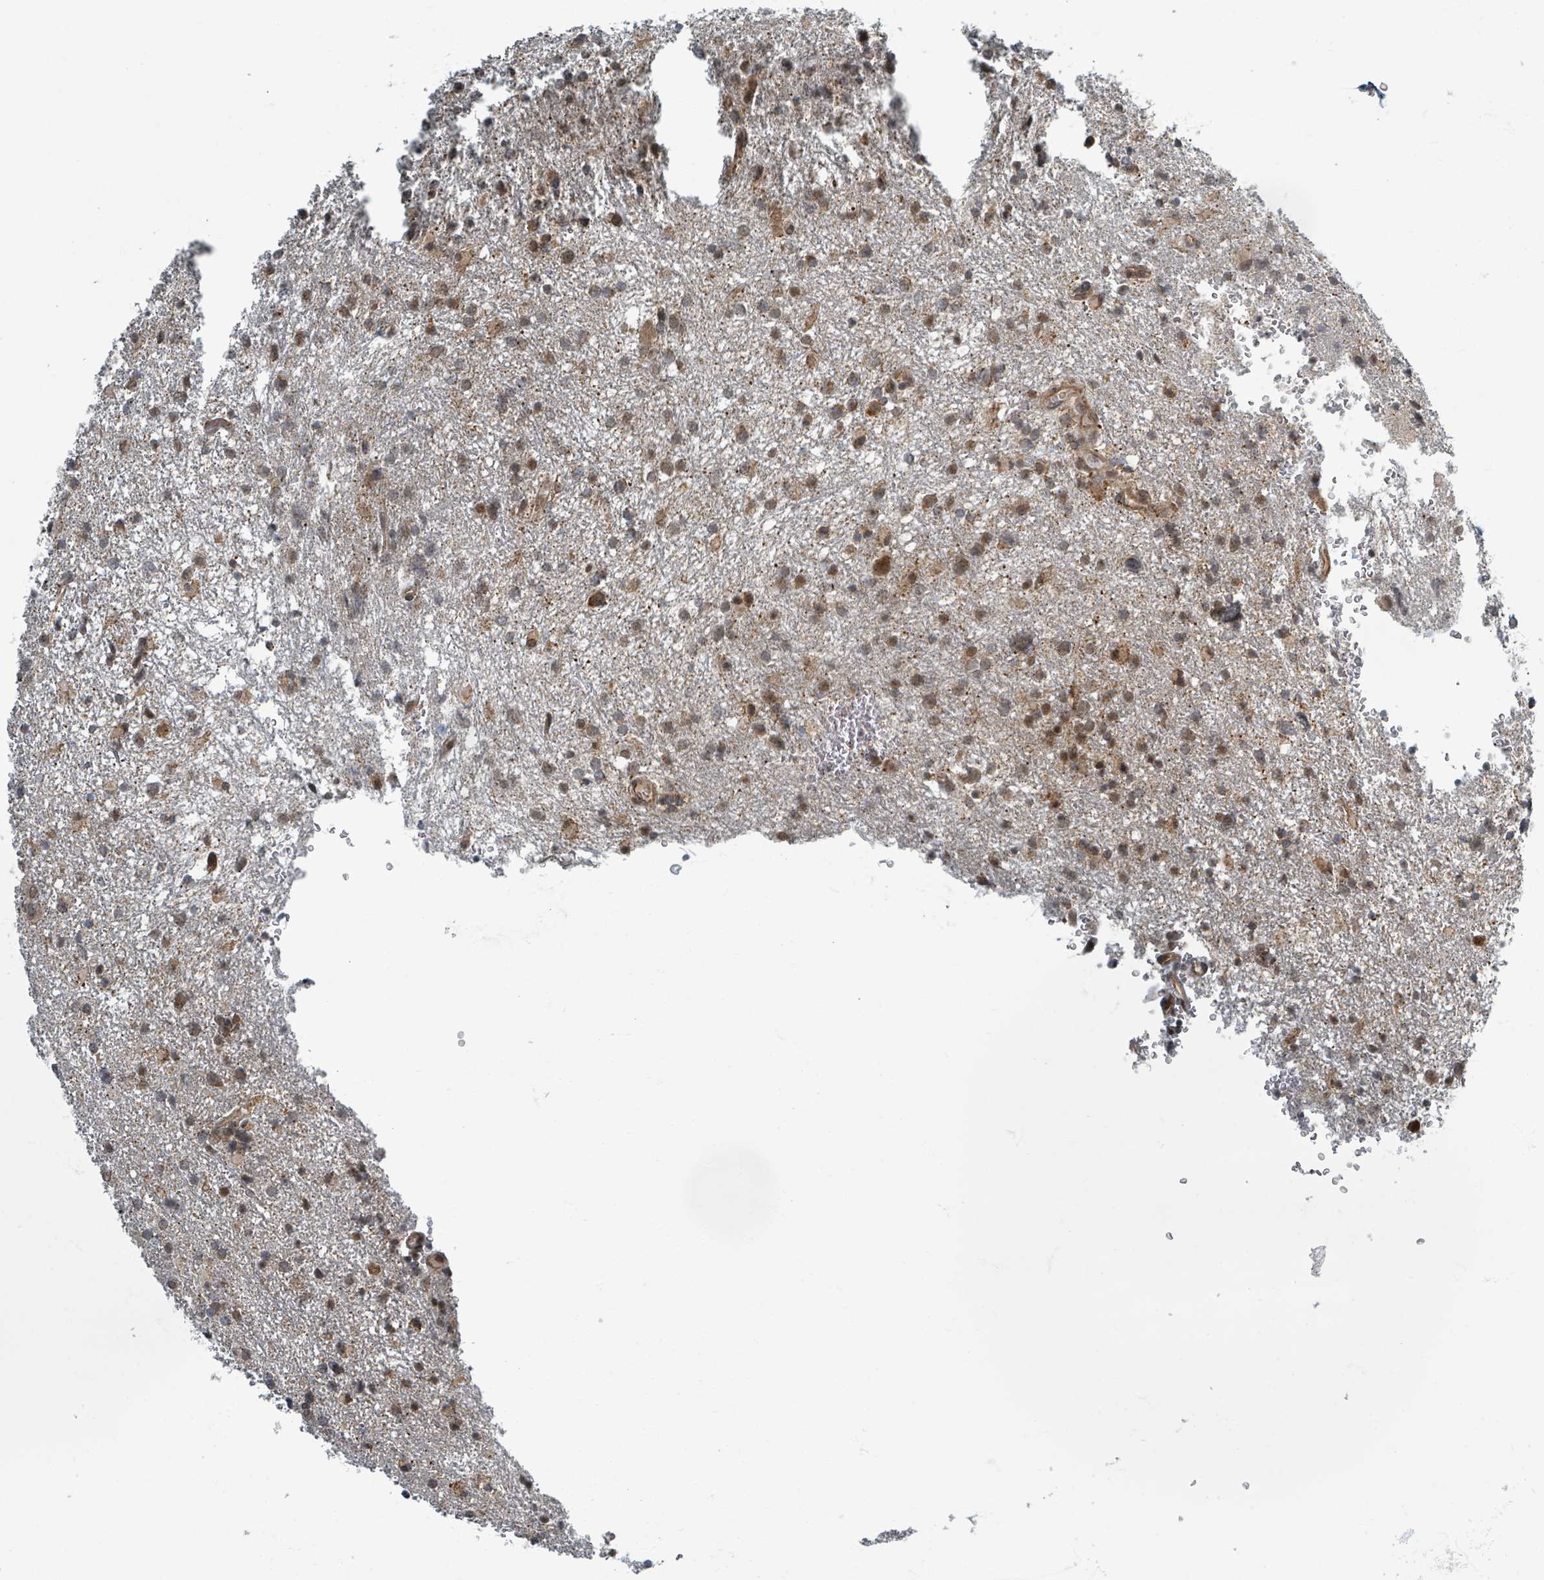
{"staining": {"intensity": "moderate", "quantity": "25%-75%", "location": "cytoplasmic/membranous,nuclear"}, "tissue": "glioma", "cell_type": "Tumor cells", "image_type": "cancer", "snomed": [{"axis": "morphology", "description": "Glioma, malignant, Low grade"}, {"axis": "topography", "description": "Brain"}], "caption": "Immunohistochemical staining of malignant glioma (low-grade) demonstrates medium levels of moderate cytoplasmic/membranous and nuclear expression in approximately 25%-75% of tumor cells. The staining was performed using DAB (3,3'-diaminobenzidine), with brown indicating positive protein expression. Nuclei are stained blue with hematoxylin.", "gene": "INTS15", "patient": {"sex": "female", "age": 32}}